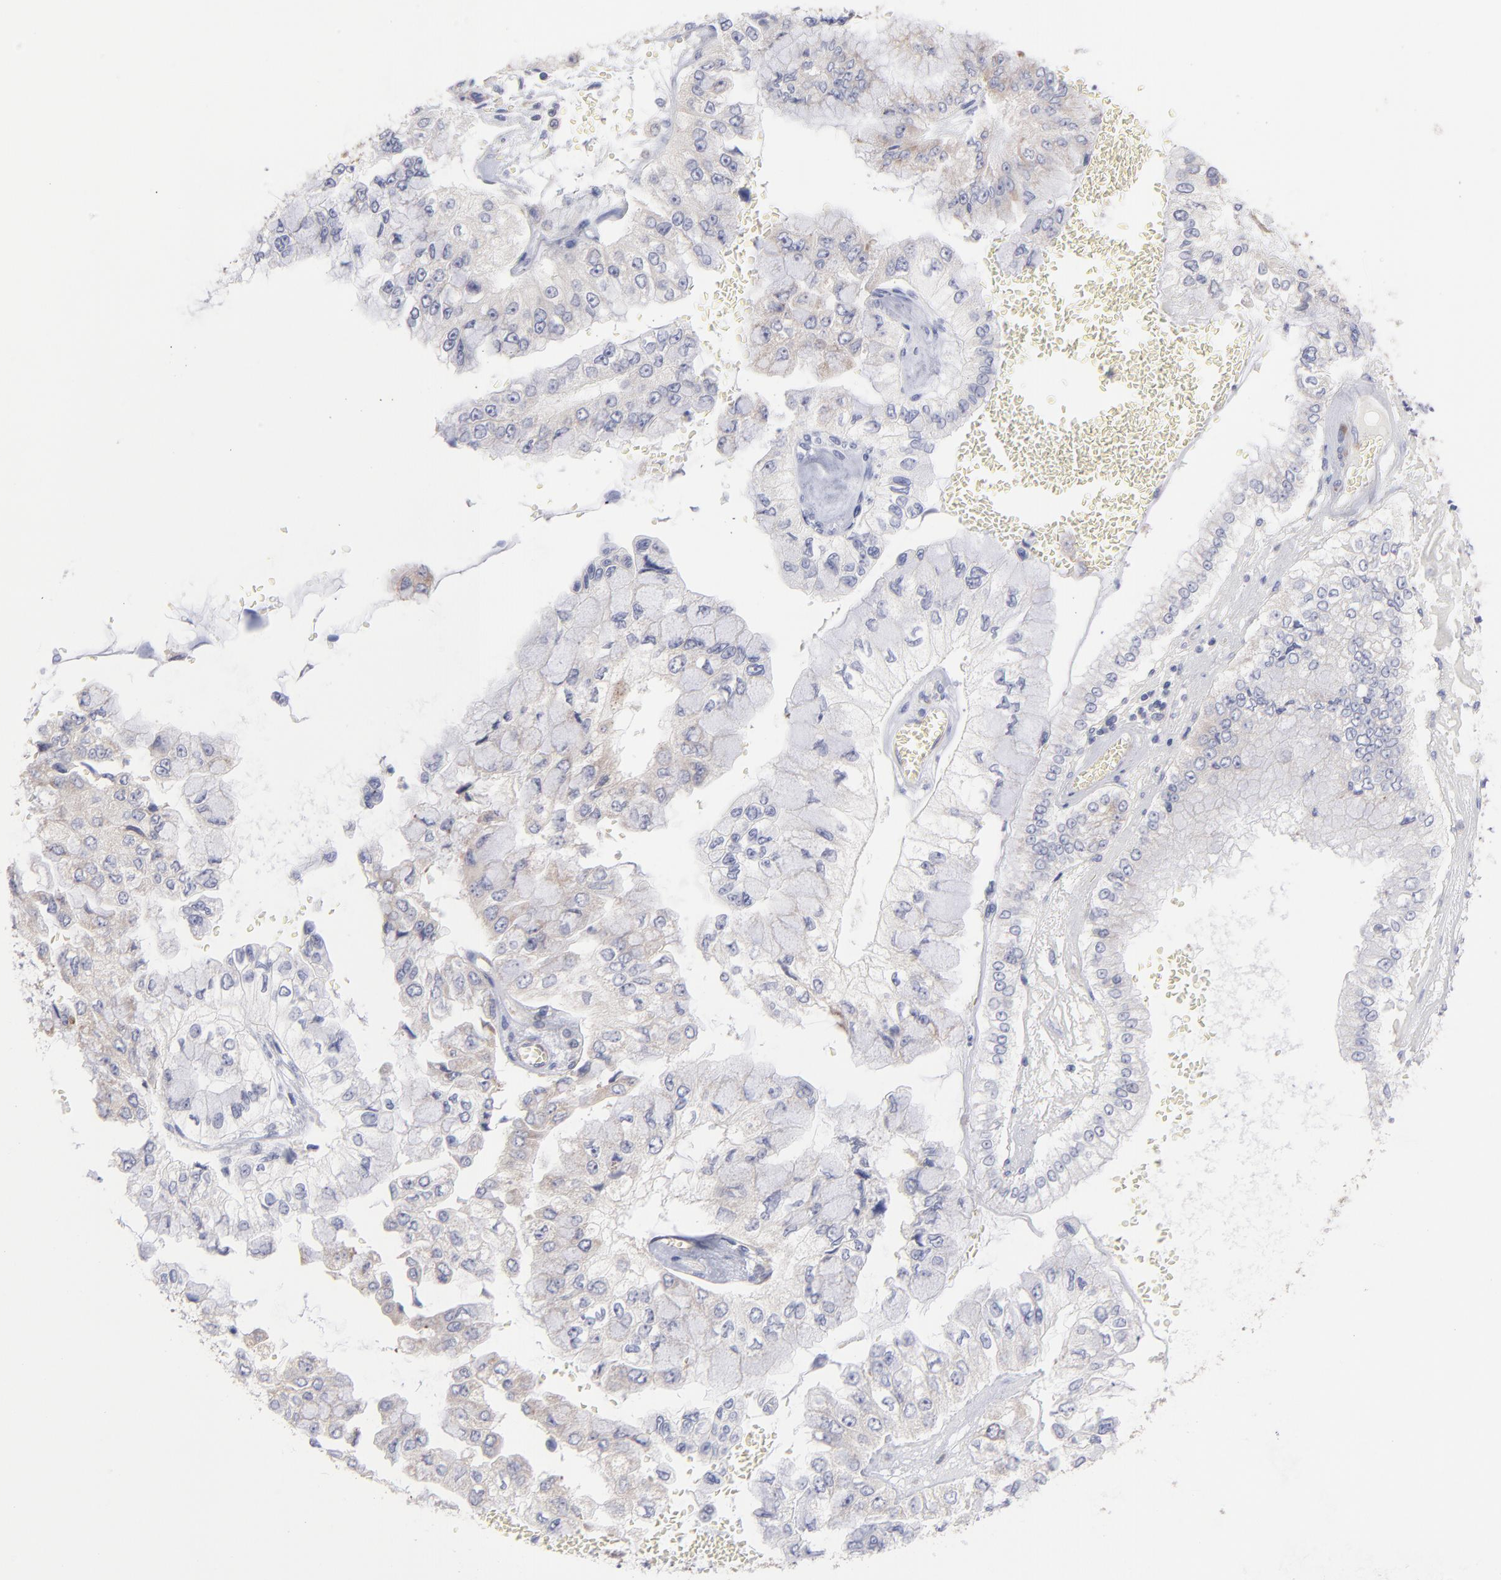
{"staining": {"intensity": "negative", "quantity": "none", "location": "none"}, "tissue": "liver cancer", "cell_type": "Tumor cells", "image_type": "cancer", "snomed": [{"axis": "morphology", "description": "Cholangiocarcinoma"}, {"axis": "topography", "description": "Liver"}], "caption": "Tumor cells show no significant positivity in liver cancer.", "gene": "RPLP0", "patient": {"sex": "female", "age": 79}}